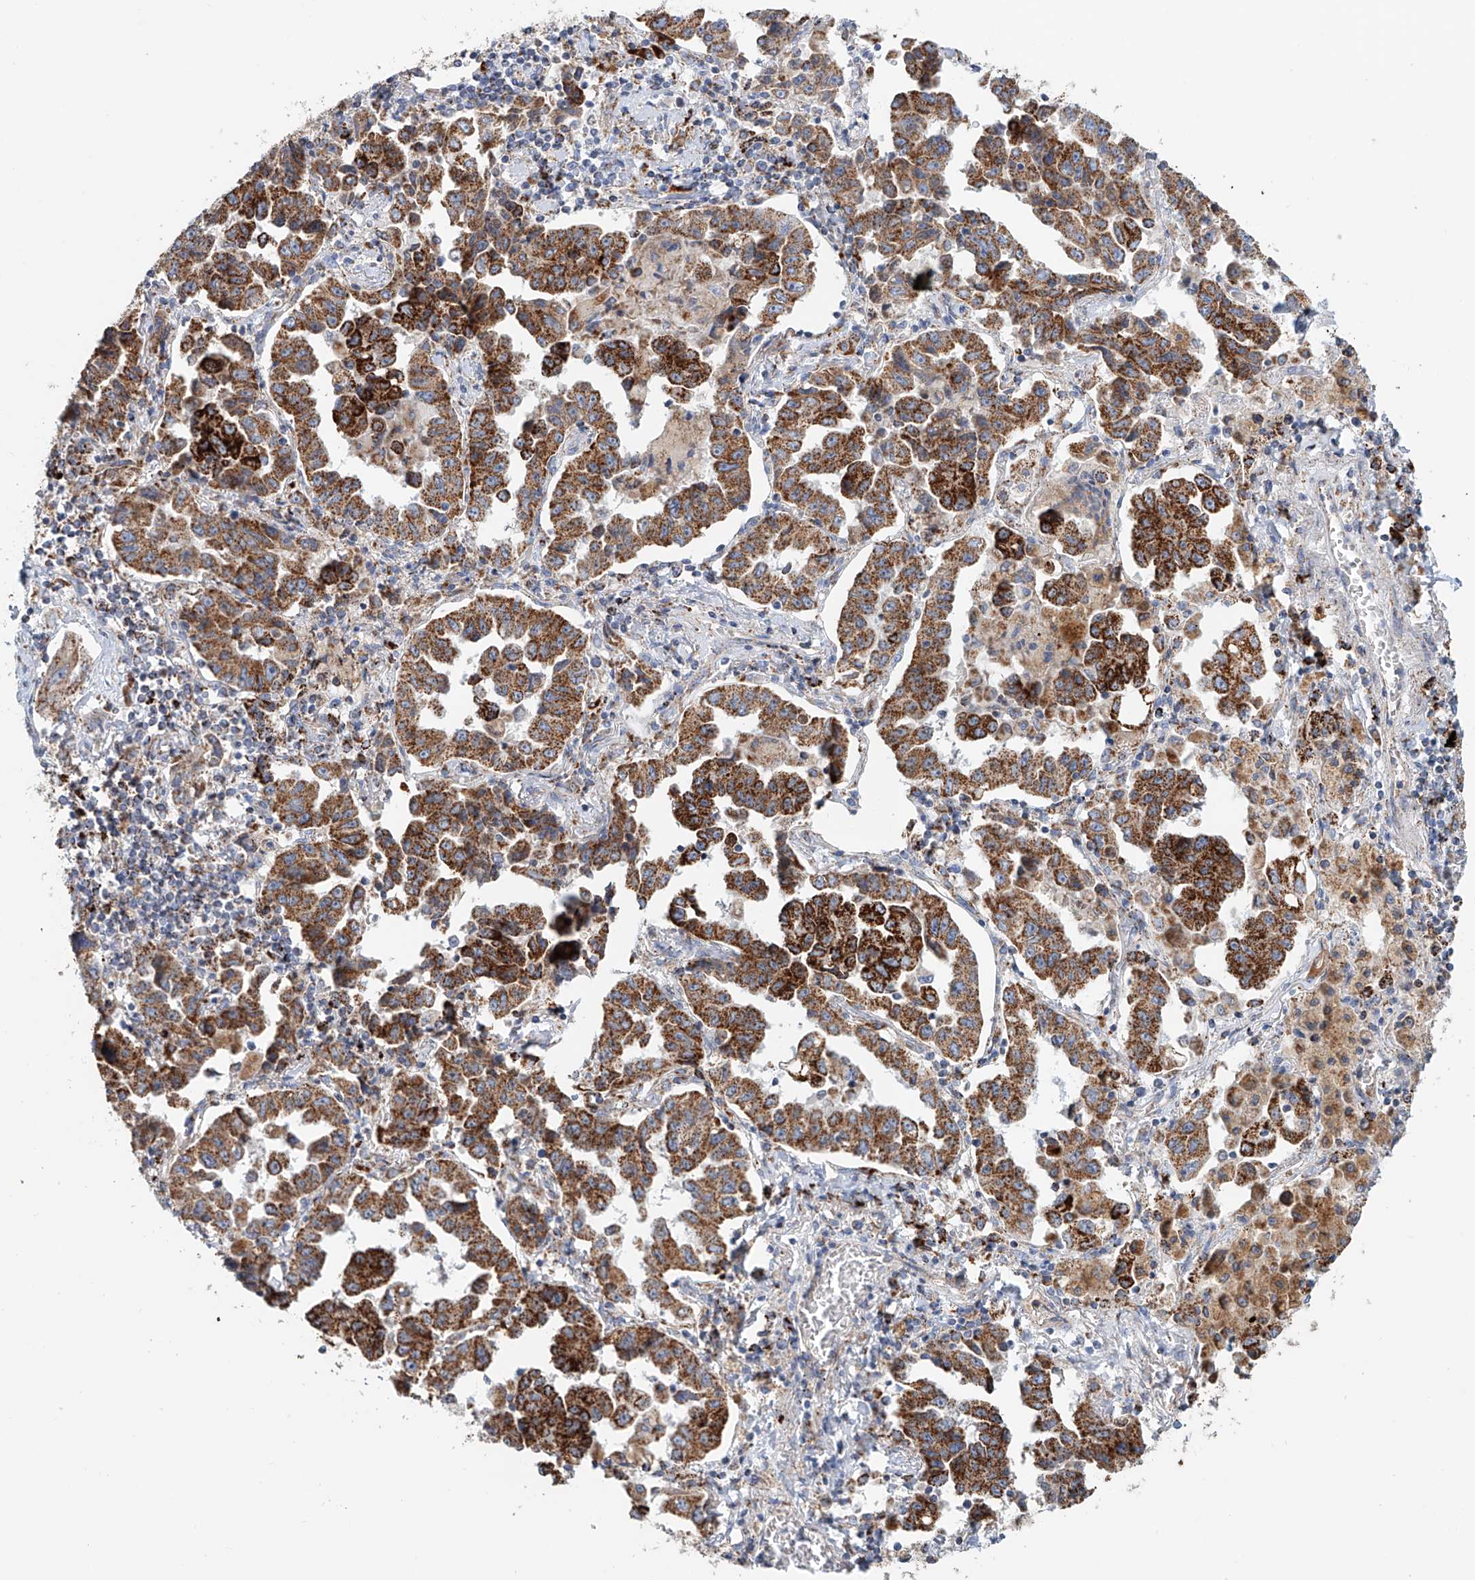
{"staining": {"intensity": "strong", "quantity": ">75%", "location": "cytoplasmic/membranous"}, "tissue": "lung cancer", "cell_type": "Tumor cells", "image_type": "cancer", "snomed": [{"axis": "morphology", "description": "Adenocarcinoma, NOS"}, {"axis": "topography", "description": "Lung"}], "caption": "High-magnification brightfield microscopy of lung cancer (adenocarcinoma) stained with DAB (brown) and counterstained with hematoxylin (blue). tumor cells exhibit strong cytoplasmic/membranous expression is identified in approximately>75% of cells.", "gene": "CARD10", "patient": {"sex": "female", "age": 51}}